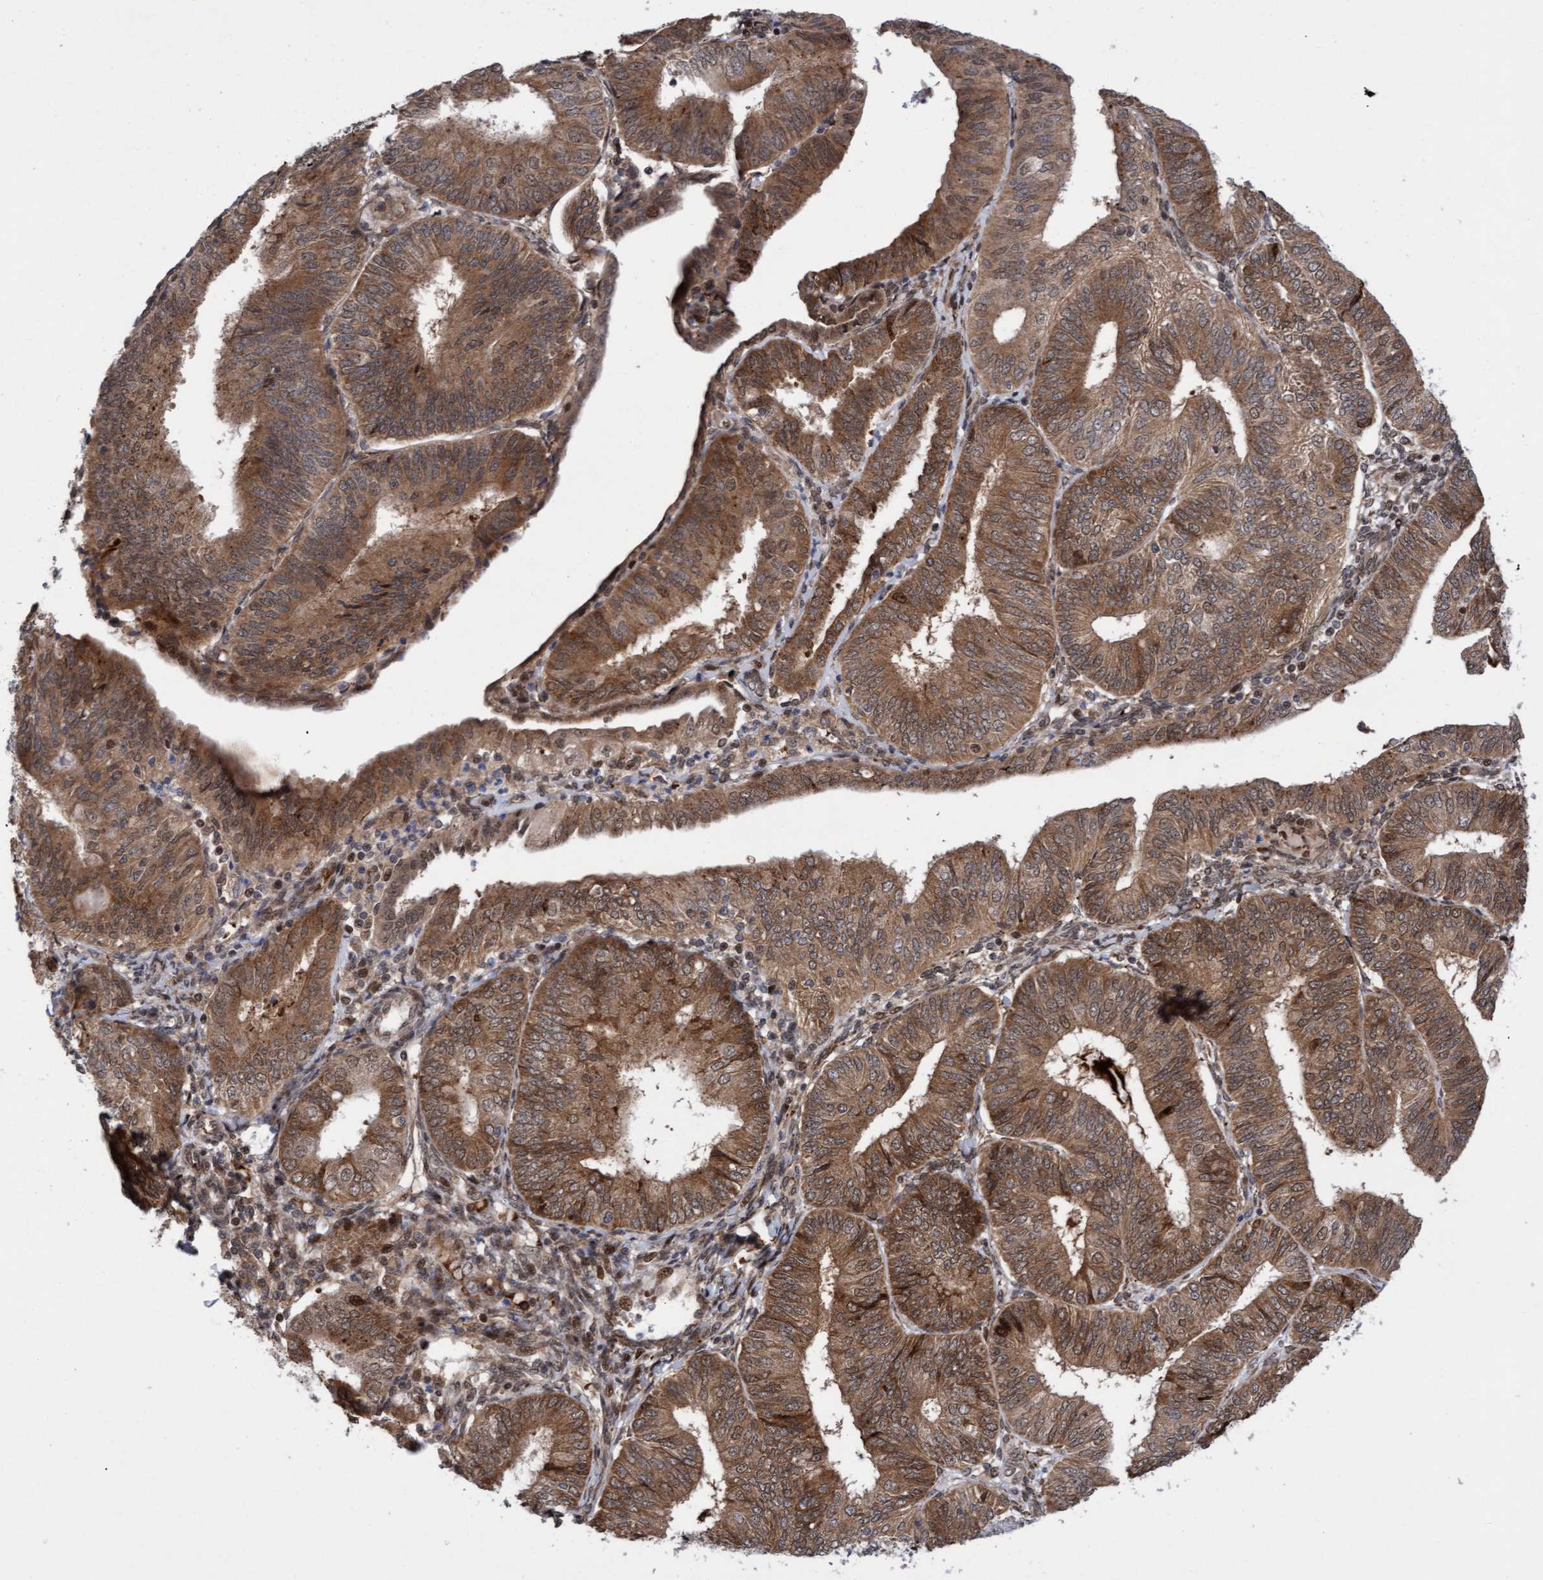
{"staining": {"intensity": "moderate", "quantity": ">75%", "location": "cytoplasmic/membranous"}, "tissue": "endometrial cancer", "cell_type": "Tumor cells", "image_type": "cancer", "snomed": [{"axis": "morphology", "description": "Adenocarcinoma, NOS"}, {"axis": "topography", "description": "Endometrium"}], "caption": "Brown immunohistochemical staining in endometrial cancer (adenocarcinoma) demonstrates moderate cytoplasmic/membranous staining in about >75% of tumor cells.", "gene": "TANC2", "patient": {"sex": "female", "age": 58}}